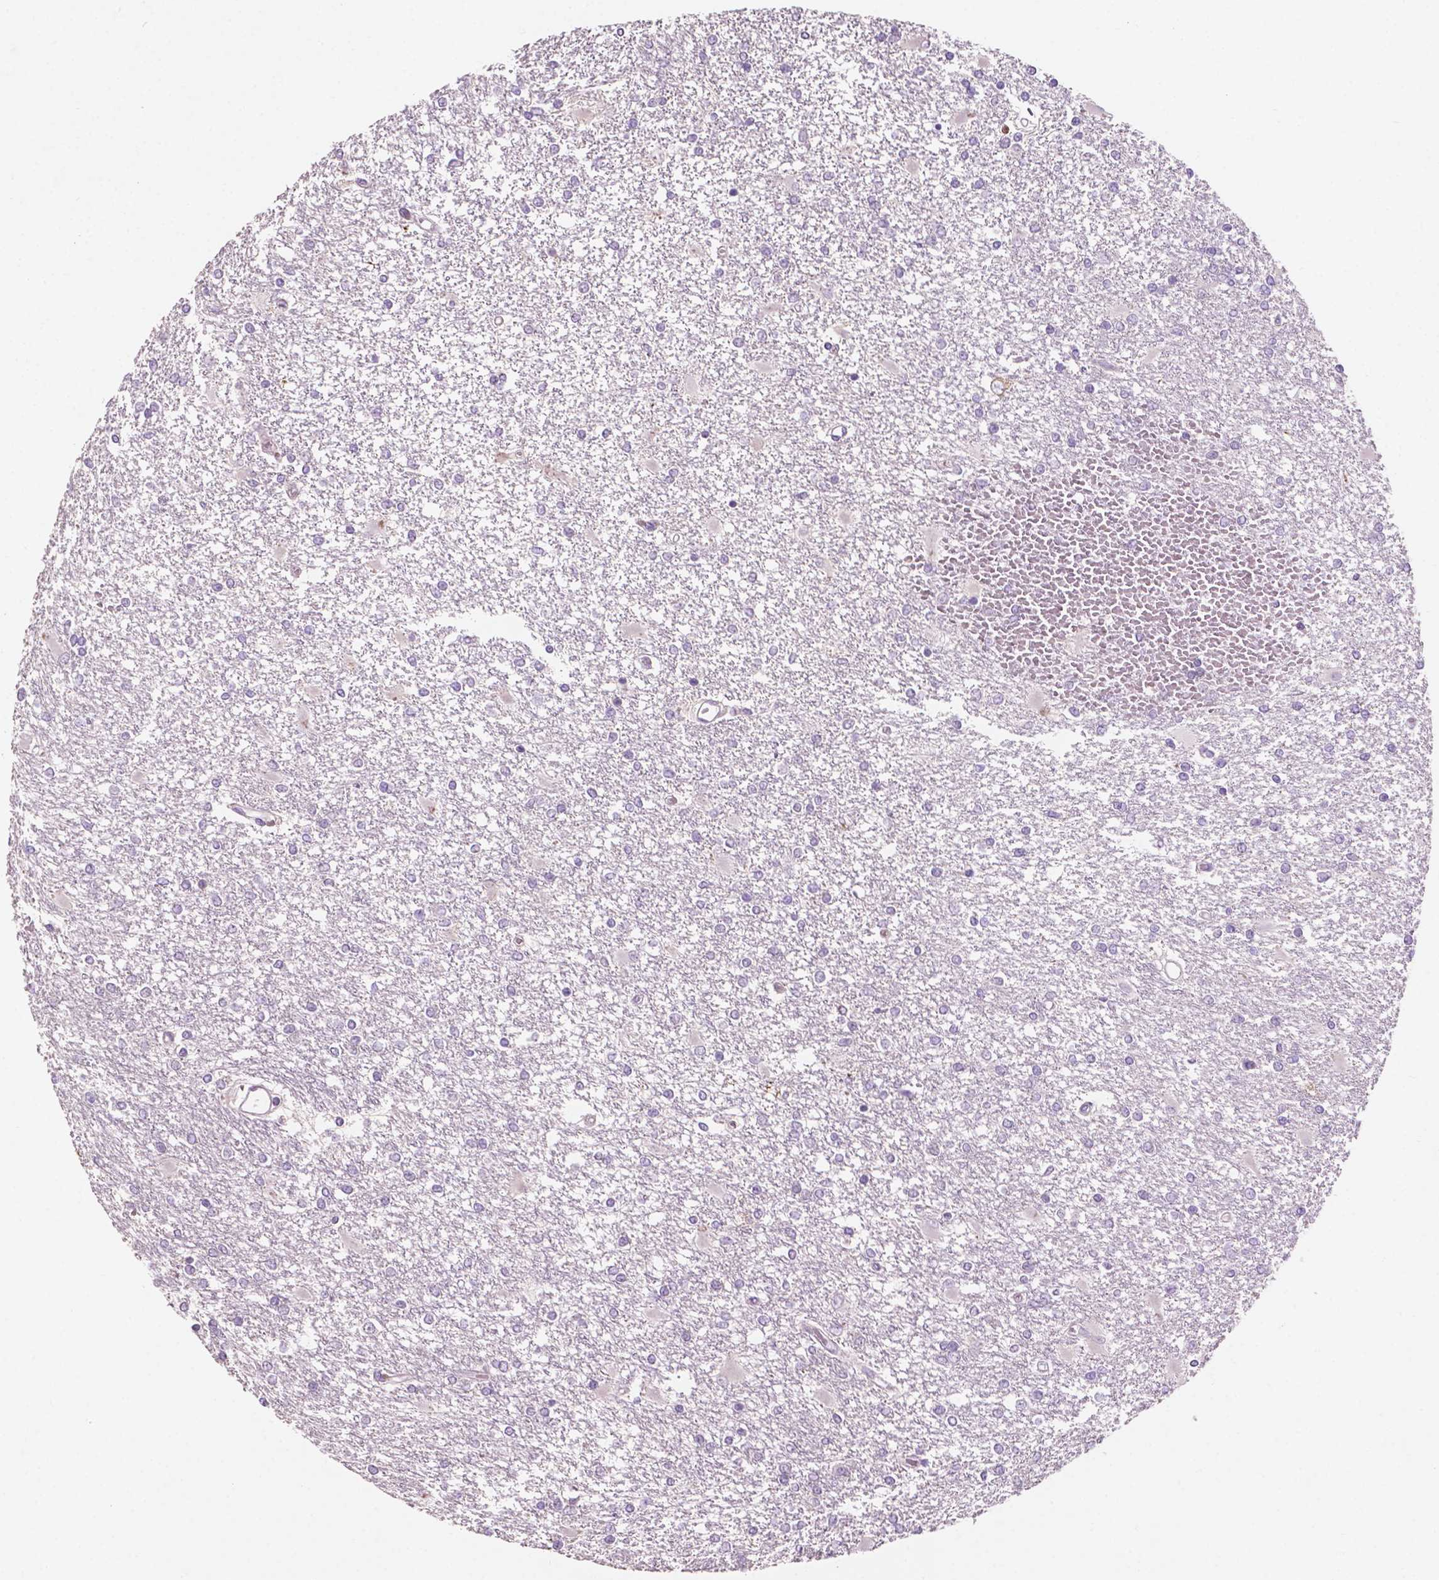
{"staining": {"intensity": "negative", "quantity": "none", "location": "none"}, "tissue": "glioma", "cell_type": "Tumor cells", "image_type": "cancer", "snomed": [{"axis": "morphology", "description": "Glioma, malignant, High grade"}, {"axis": "topography", "description": "Cerebral cortex"}], "caption": "This is a histopathology image of IHC staining of glioma, which shows no staining in tumor cells.", "gene": "LRP1B", "patient": {"sex": "male", "age": 79}}